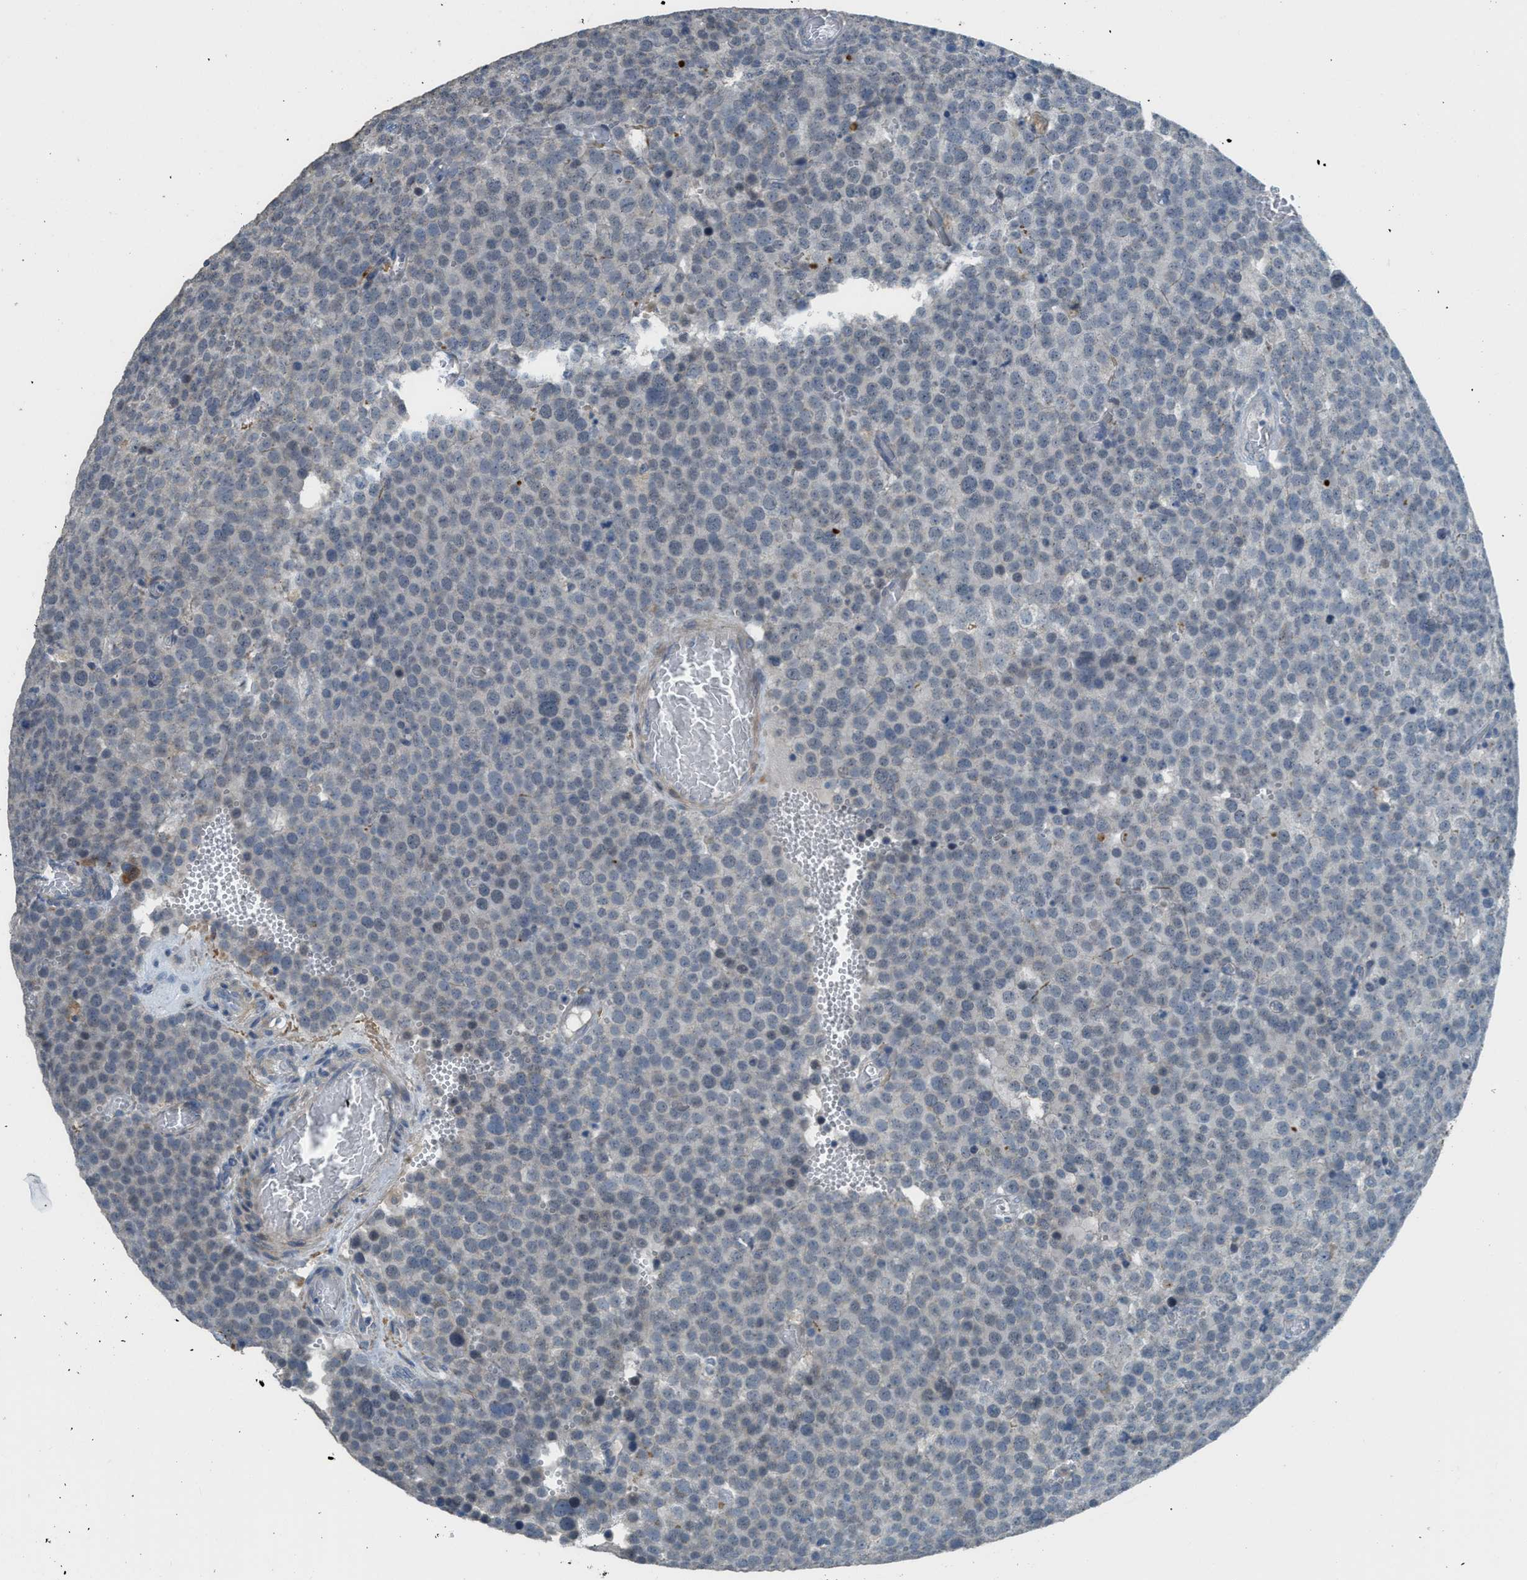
{"staining": {"intensity": "negative", "quantity": "none", "location": "none"}, "tissue": "testis cancer", "cell_type": "Tumor cells", "image_type": "cancer", "snomed": [{"axis": "morphology", "description": "Normal tissue, NOS"}, {"axis": "morphology", "description": "Seminoma, NOS"}, {"axis": "topography", "description": "Testis"}], "caption": "This is an IHC image of human testis cancer. There is no positivity in tumor cells.", "gene": "TIMD4", "patient": {"sex": "male", "age": 71}}